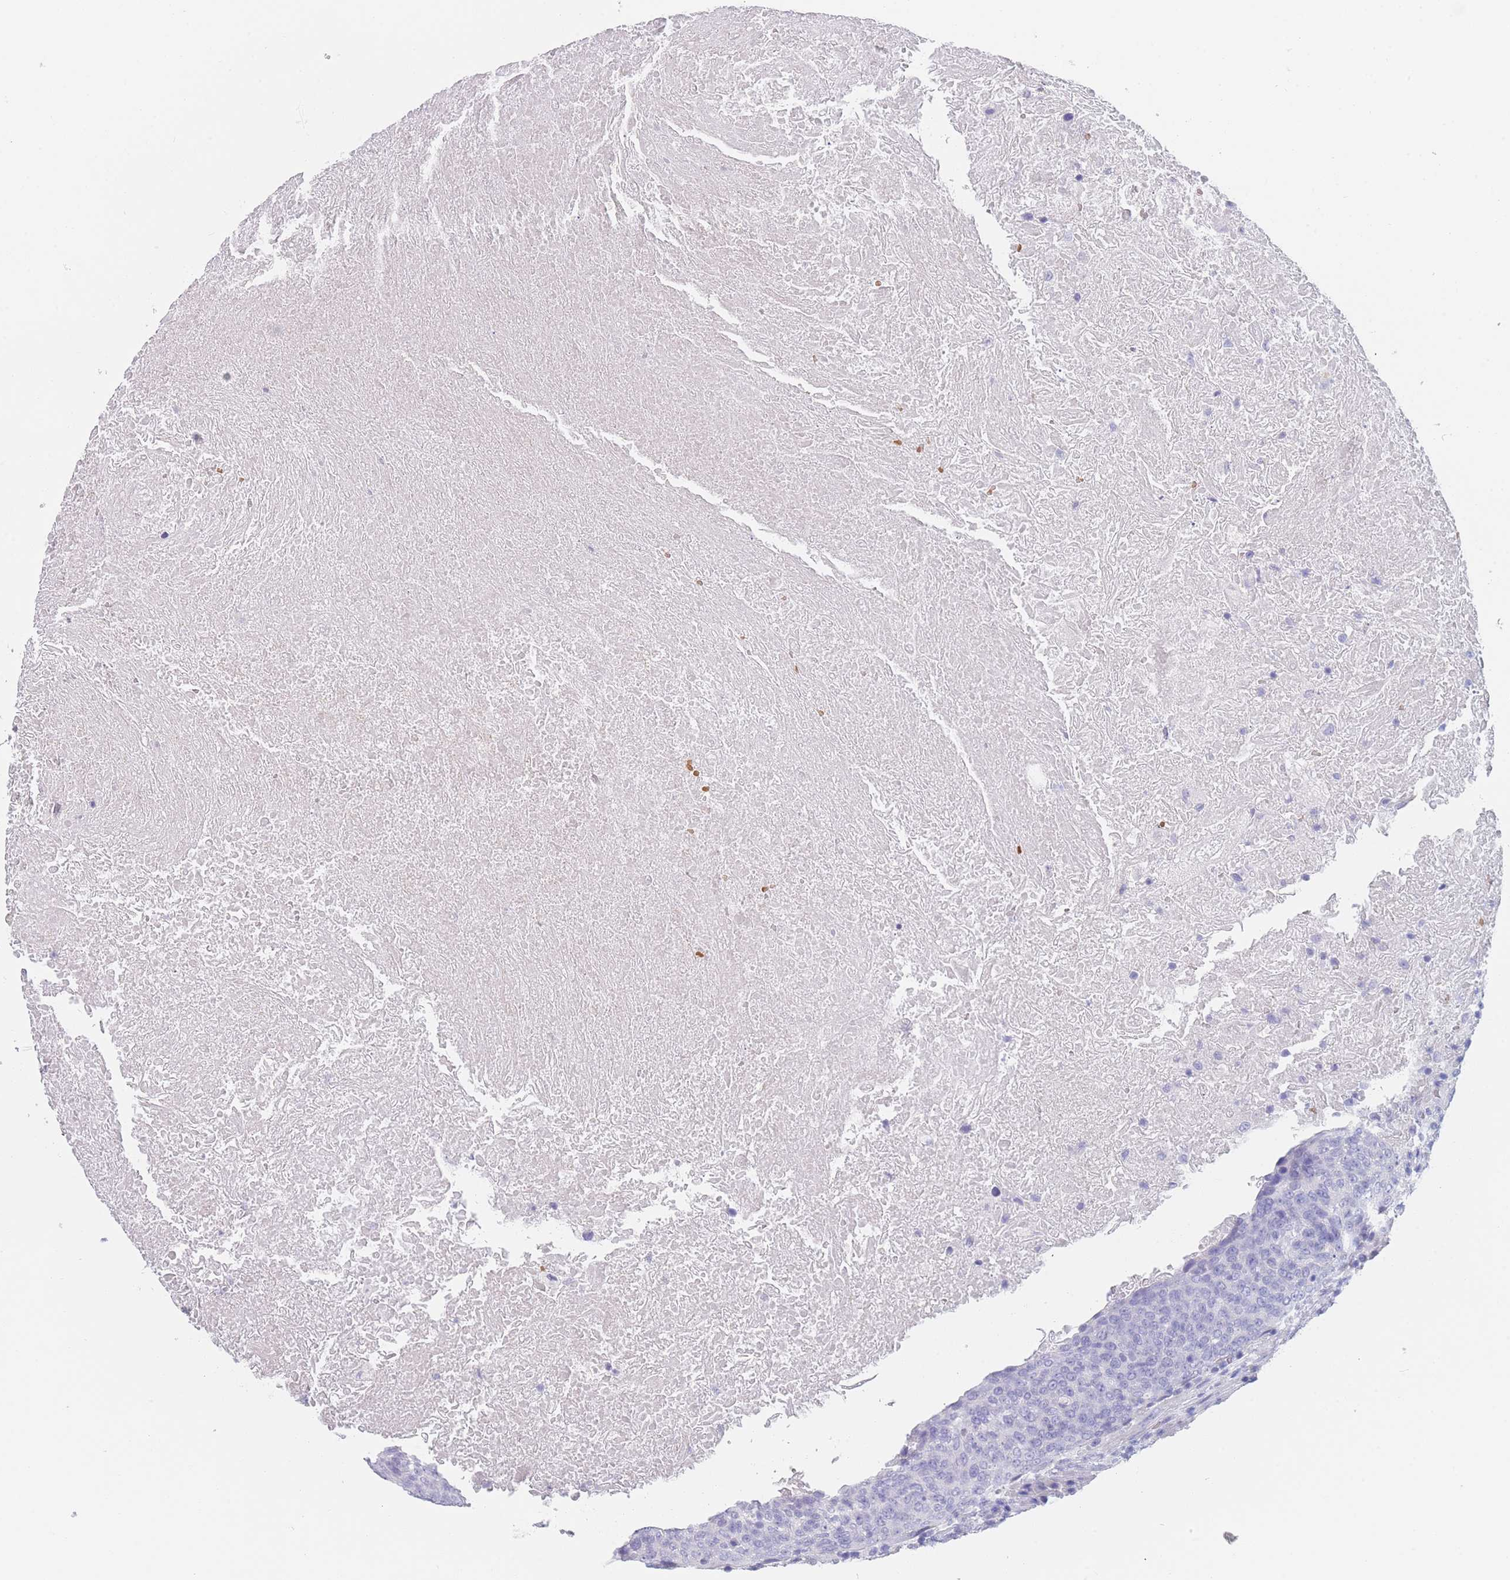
{"staining": {"intensity": "negative", "quantity": "none", "location": "none"}, "tissue": "head and neck cancer", "cell_type": "Tumor cells", "image_type": "cancer", "snomed": [{"axis": "morphology", "description": "Squamous cell carcinoma, NOS"}, {"axis": "morphology", "description": "Squamous cell carcinoma, metastatic, NOS"}, {"axis": "topography", "description": "Lymph node"}, {"axis": "topography", "description": "Head-Neck"}], "caption": "This is an IHC histopathology image of human head and neck cancer (metastatic squamous cell carcinoma). There is no positivity in tumor cells.", "gene": "OR5D16", "patient": {"sex": "male", "age": 62}}